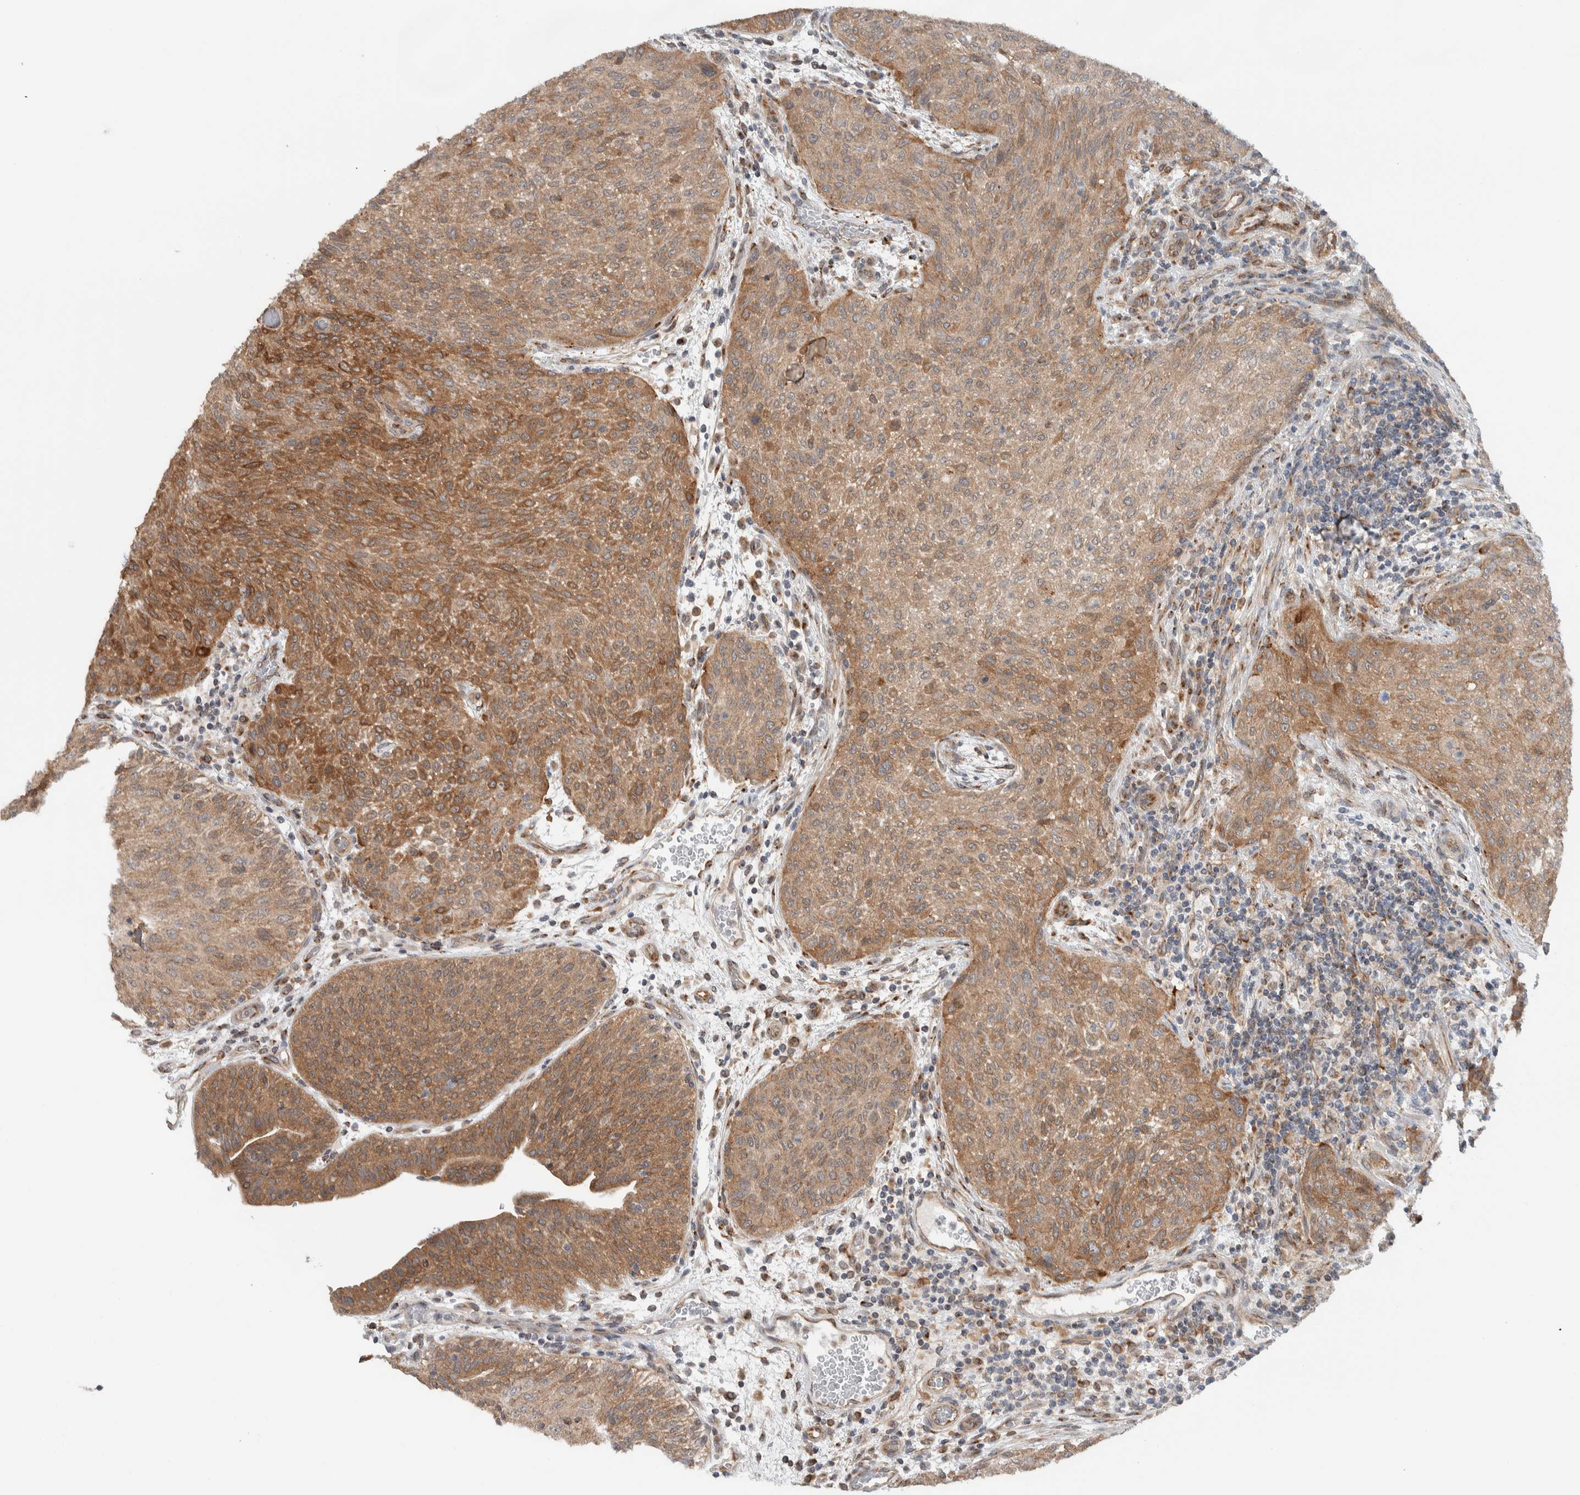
{"staining": {"intensity": "moderate", "quantity": ">75%", "location": "cytoplasmic/membranous"}, "tissue": "urothelial cancer", "cell_type": "Tumor cells", "image_type": "cancer", "snomed": [{"axis": "morphology", "description": "Urothelial carcinoma, Low grade"}, {"axis": "morphology", "description": "Urothelial carcinoma, High grade"}, {"axis": "topography", "description": "Urinary bladder"}], "caption": "Urothelial cancer tissue displays moderate cytoplasmic/membranous expression in approximately >75% of tumor cells, visualized by immunohistochemistry.", "gene": "RERE", "patient": {"sex": "male", "age": 35}}